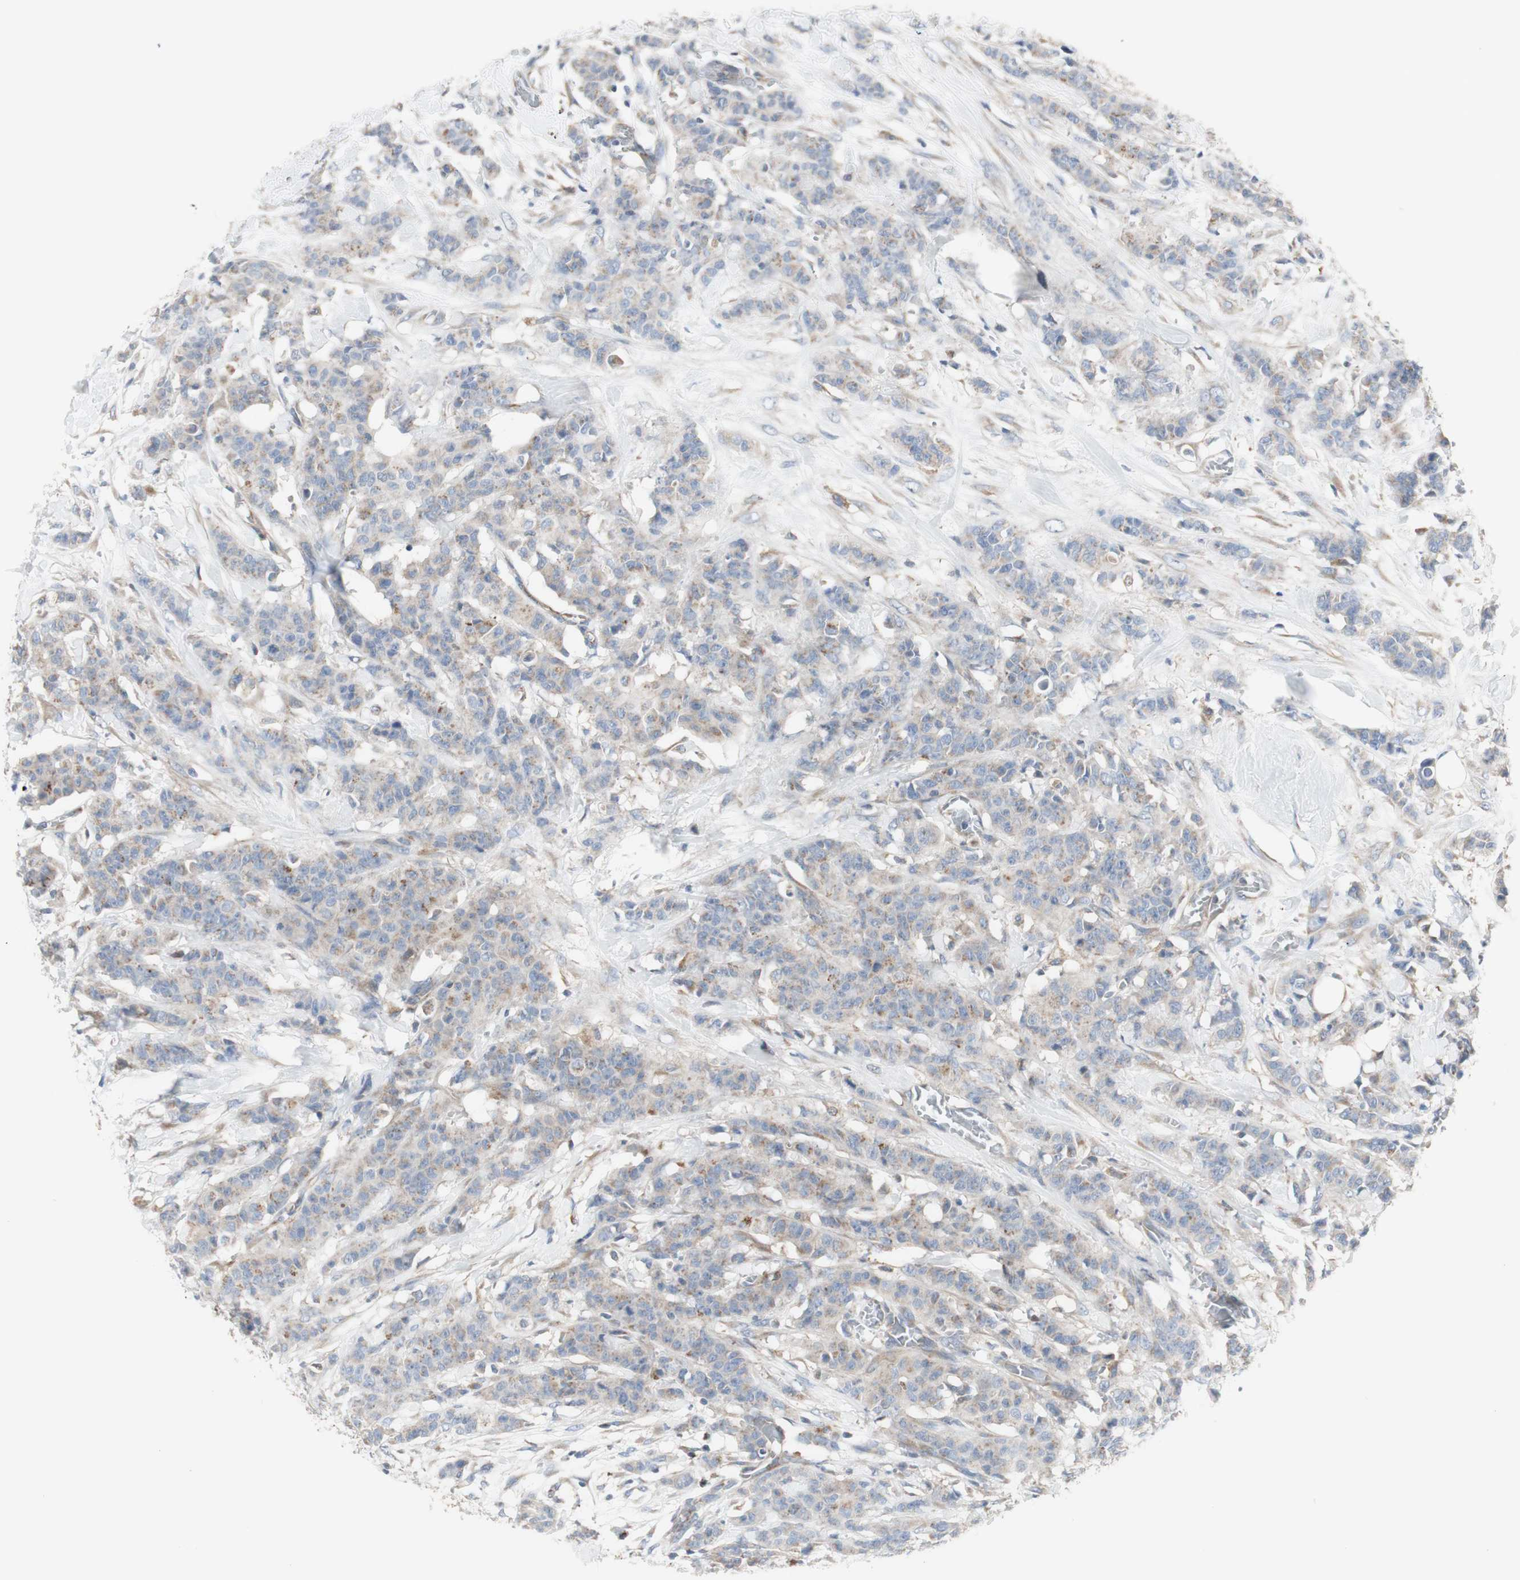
{"staining": {"intensity": "weak", "quantity": "25%-75%", "location": "cytoplasmic/membranous"}, "tissue": "breast cancer", "cell_type": "Tumor cells", "image_type": "cancer", "snomed": [{"axis": "morphology", "description": "Normal tissue, NOS"}, {"axis": "morphology", "description": "Duct carcinoma"}, {"axis": "topography", "description": "Breast"}], "caption": "The immunohistochemical stain labels weak cytoplasmic/membranous staining in tumor cells of invasive ductal carcinoma (breast) tissue.", "gene": "C3orf52", "patient": {"sex": "female", "age": 40}}